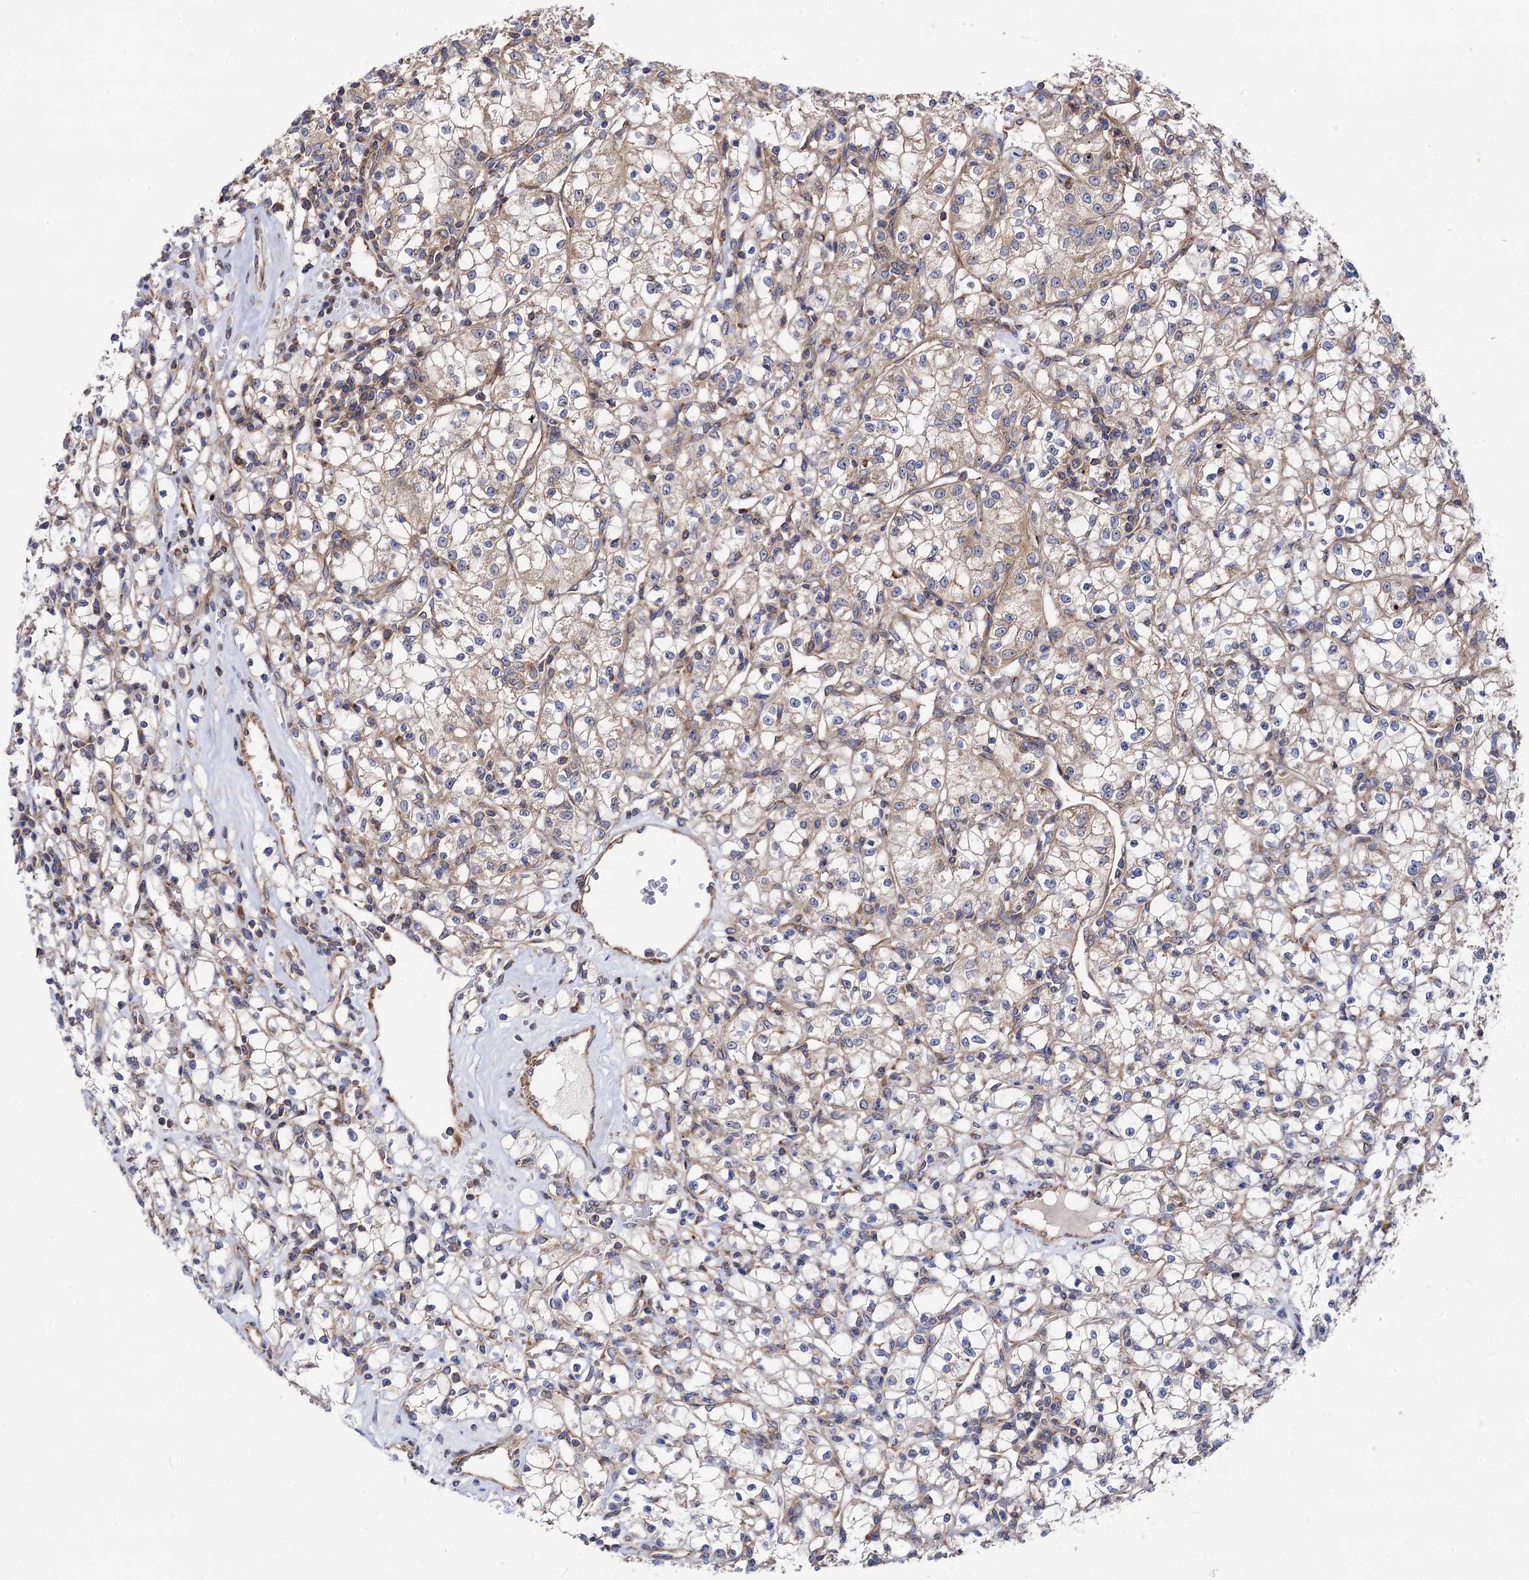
{"staining": {"intensity": "weak", "quantity": "25%-75%", "location": "cytoplasmic/membranous"}, "tissue": "renal cancer", "cell_type": "Tumor cells", "image_type": "cancer", "snomed": [{"axis": "morphology", "description": "Adenocarcinoma, NOS"}, {"axis": "topography", "description": "Kidney"}], "caption": "Immunohistochemical staining of human adenocarcinoma (renal) displays low levels of weak cytoplasmic/membranous expression in about 25%-75% of tumor cells.", "gene": "DYDC1", "patient": {"sex": "female", "age": 59}}